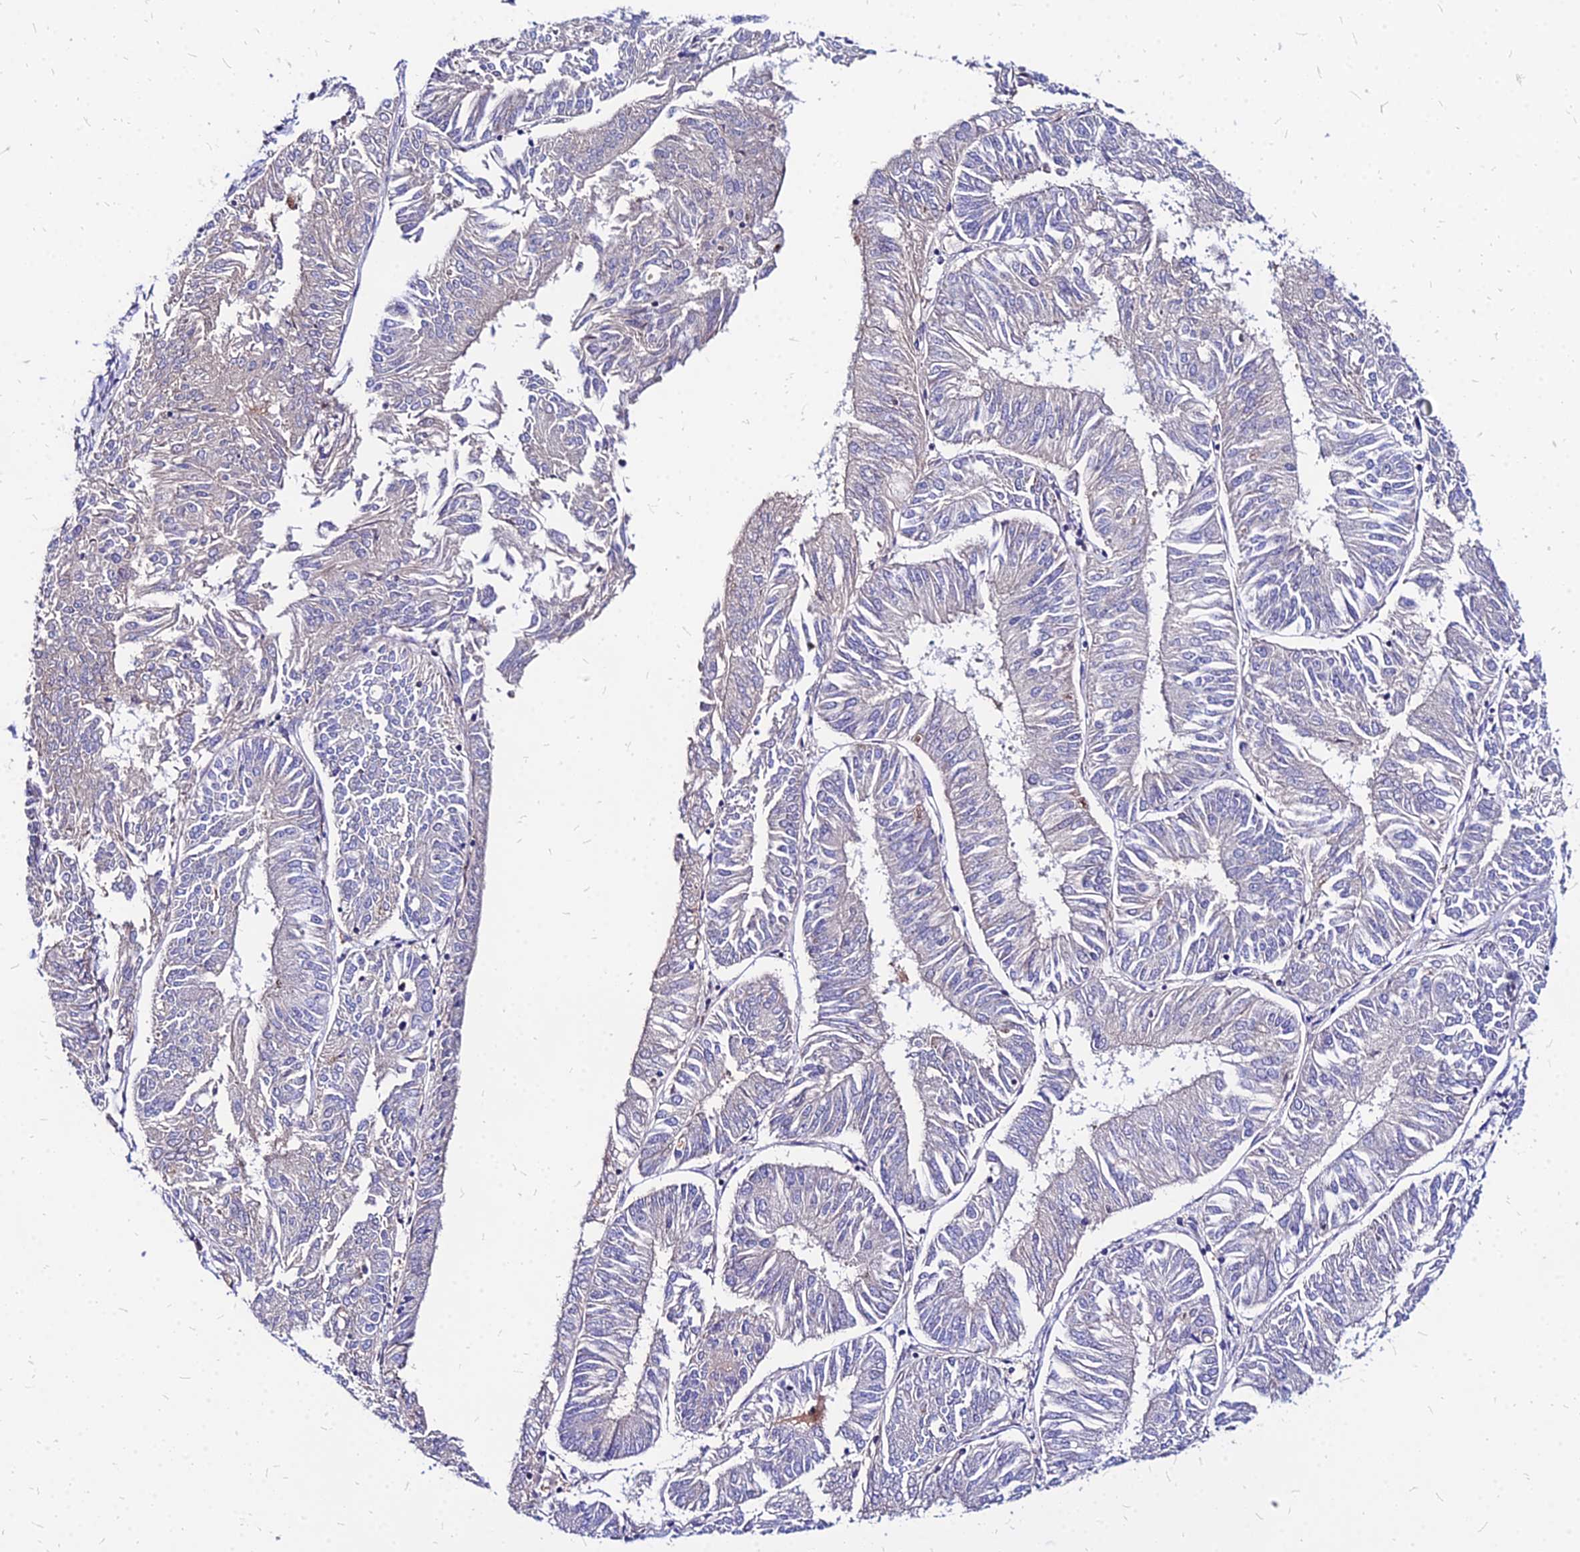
{"staining": {"intensity": "negative", "quantity": "none", "location": "none"}, "tissue": "endometrial cancer", "cell_type": "Tumor cells", "image_type": "cancer", "snomed": [{"axis": "morphology", "description": "Adenocarcinoma, NOS"}, {"axis": "topography", "description": "Endometrium"}], "caption": "This histopathology image is of adenocarcinoma (endometrial) stained with immunohistochemistry (IHC) to label a protein in brown with the nuclei are counter-stained blue. There is no positivity in tumor cells.", "gene": "ACSM6", "patient": {"sex": "female", "age": 58}}